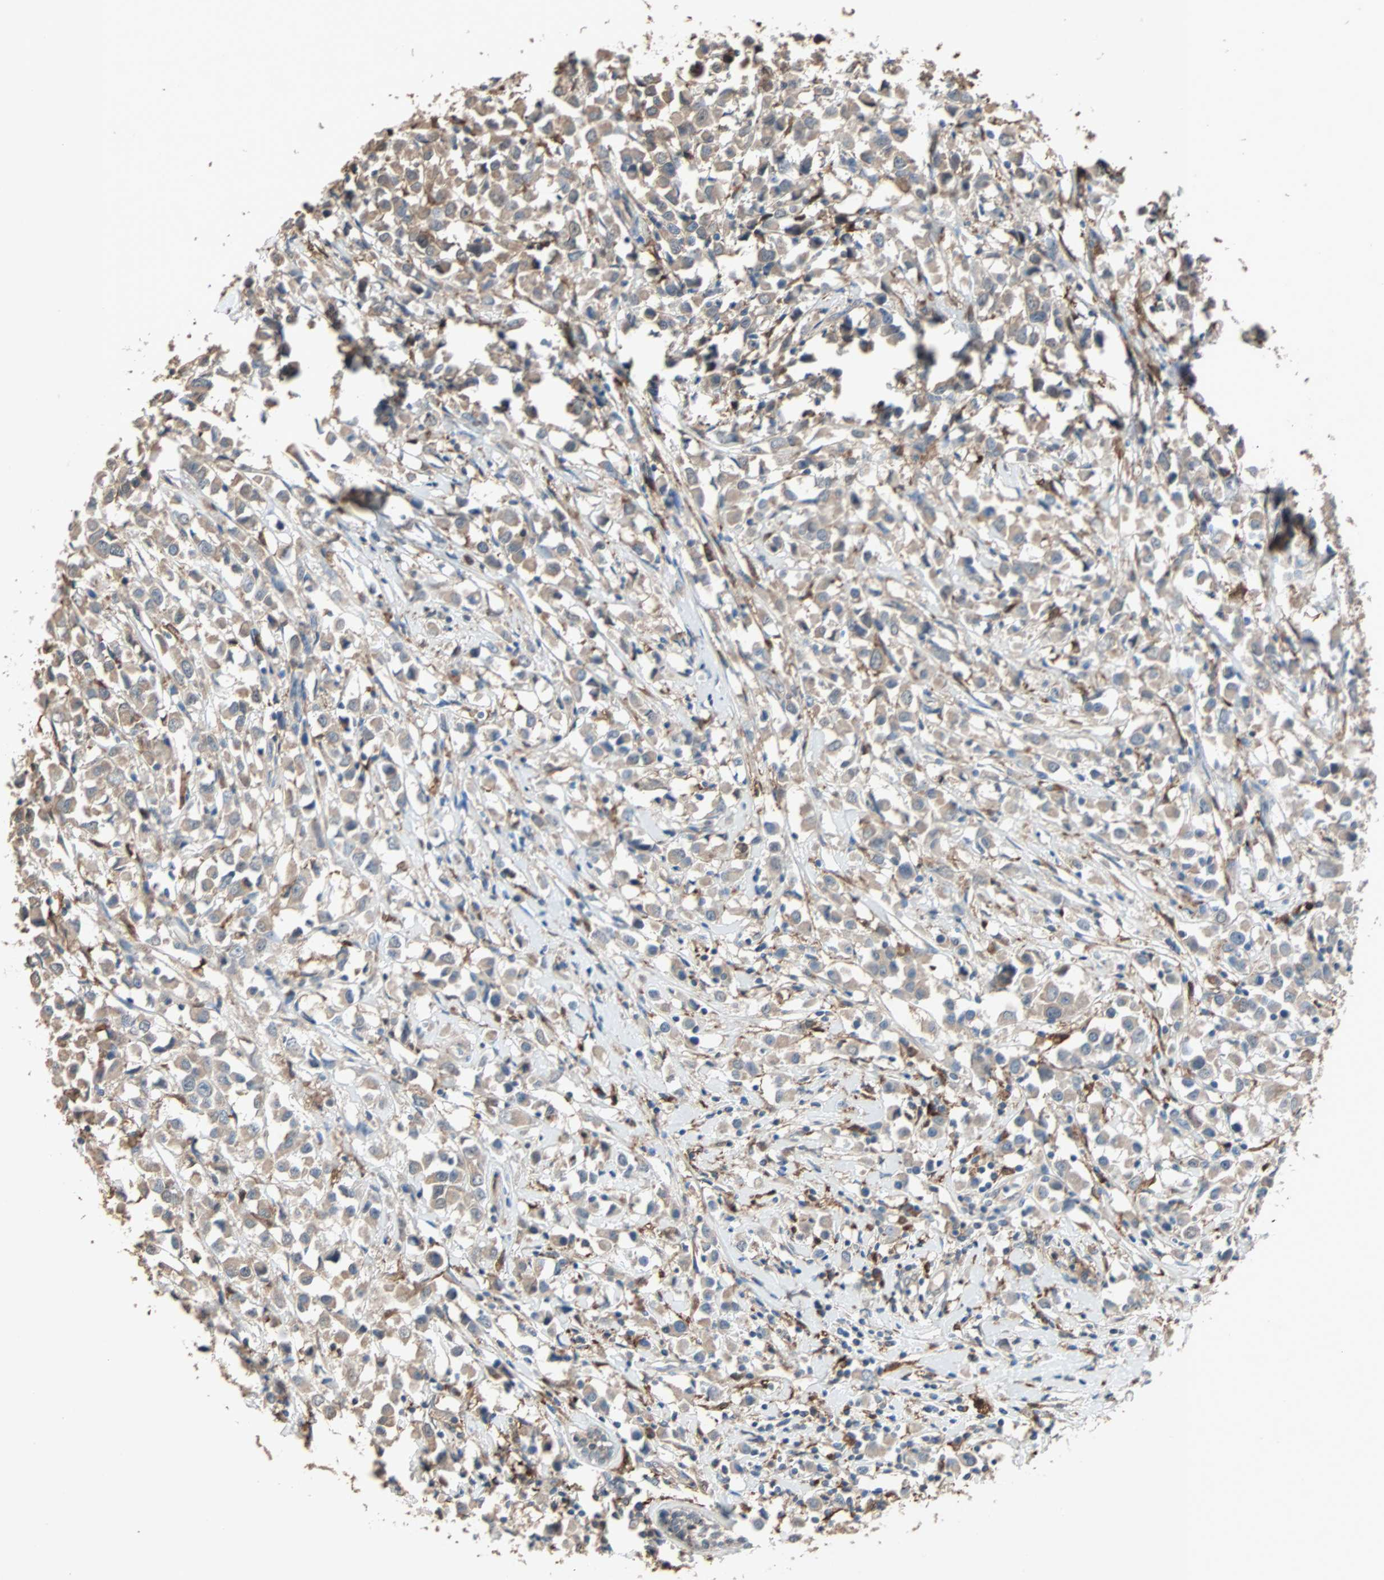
{"staining": {"intensity": "moderate", "quantity": ">75%", "location": "cytoplasmic/membranous"}, "tissue": "breast cancer", "cell_type": "Tumor cells", "image_type": "cancer", "snomed": [{"axis": "morphology", "description": "Duct carcinoma"}, {"axis": "topography", "description": "Breast"}], "caption": "Moderate cytoplasmic/membranous staining is present in about >75% of tumor cells in invasive ductal carcinoma (breast). (Stains: DAB (3,3'-diaminobenzidine) in brown, nuclei in blue, Microscopy: brightfield microscopy at high magnification).", "gene": "PRDX1", "patient": {"sex": "female", "age": 61}}